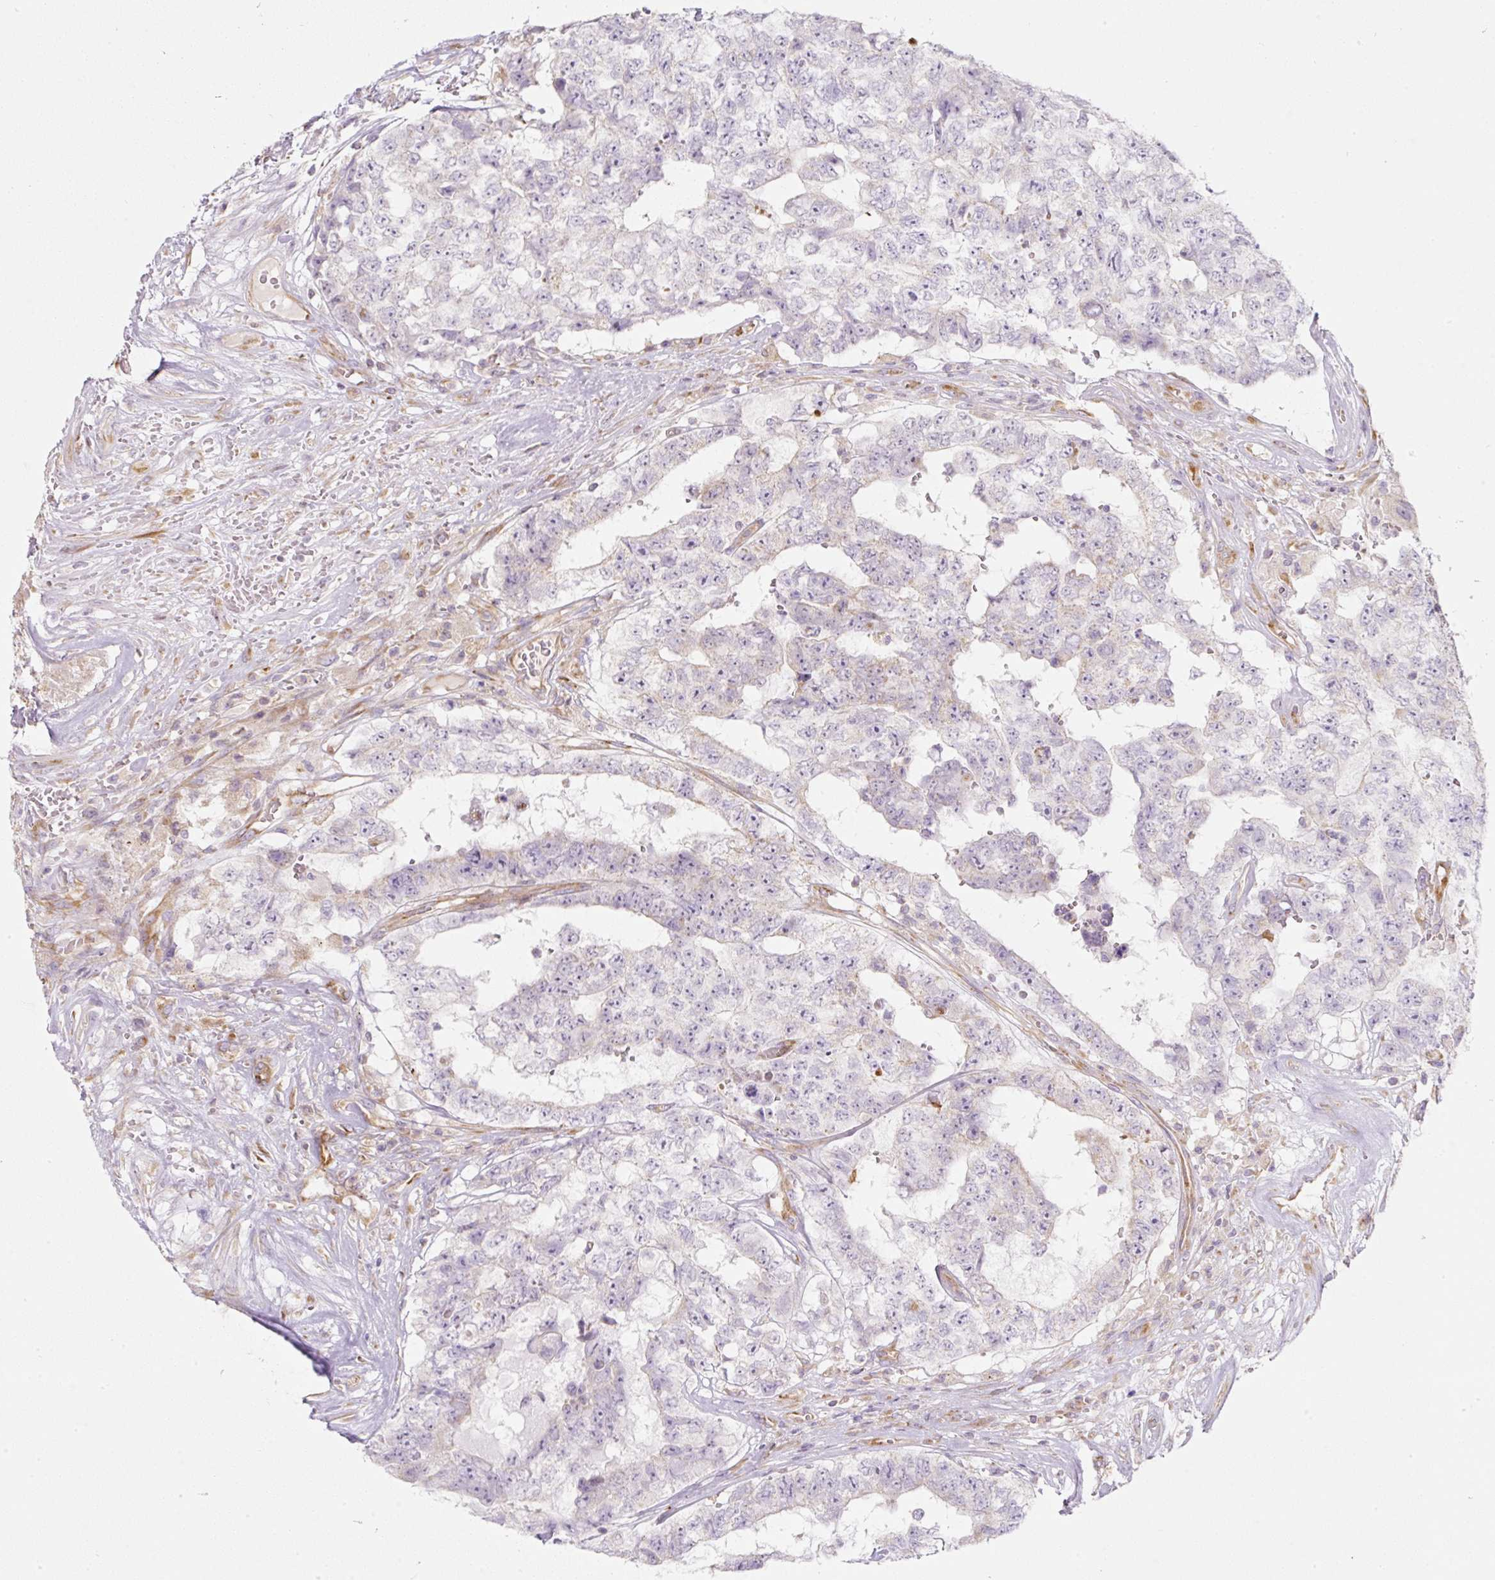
{"staining": {"intensity": "negative", "quantity": "none", "location": "none"}, "tissue": "testis cancer", "cell_type": "Tumor cells", "image_type": "cancer", "snomed": [{"axis": "morphology", "description": "Normal tissue, NOS"}, {"axis": "morphology", "description": "Carcinoma, Embryonal, NOS"}, {"axis": "topography", "description": "Testis"}, {"axis": "topography", "description": "Epididymis"}], "caption": "The IHC photomicrograph has no significant staining in tumor cells of embryonal carcinoma (testis) tissue. The staining is performed using DAB brown chromogen with nuclei counter-stained in using hematoxylin.", "gene": "ERAP2", "patient": {"sex": "male", "age": 25}}